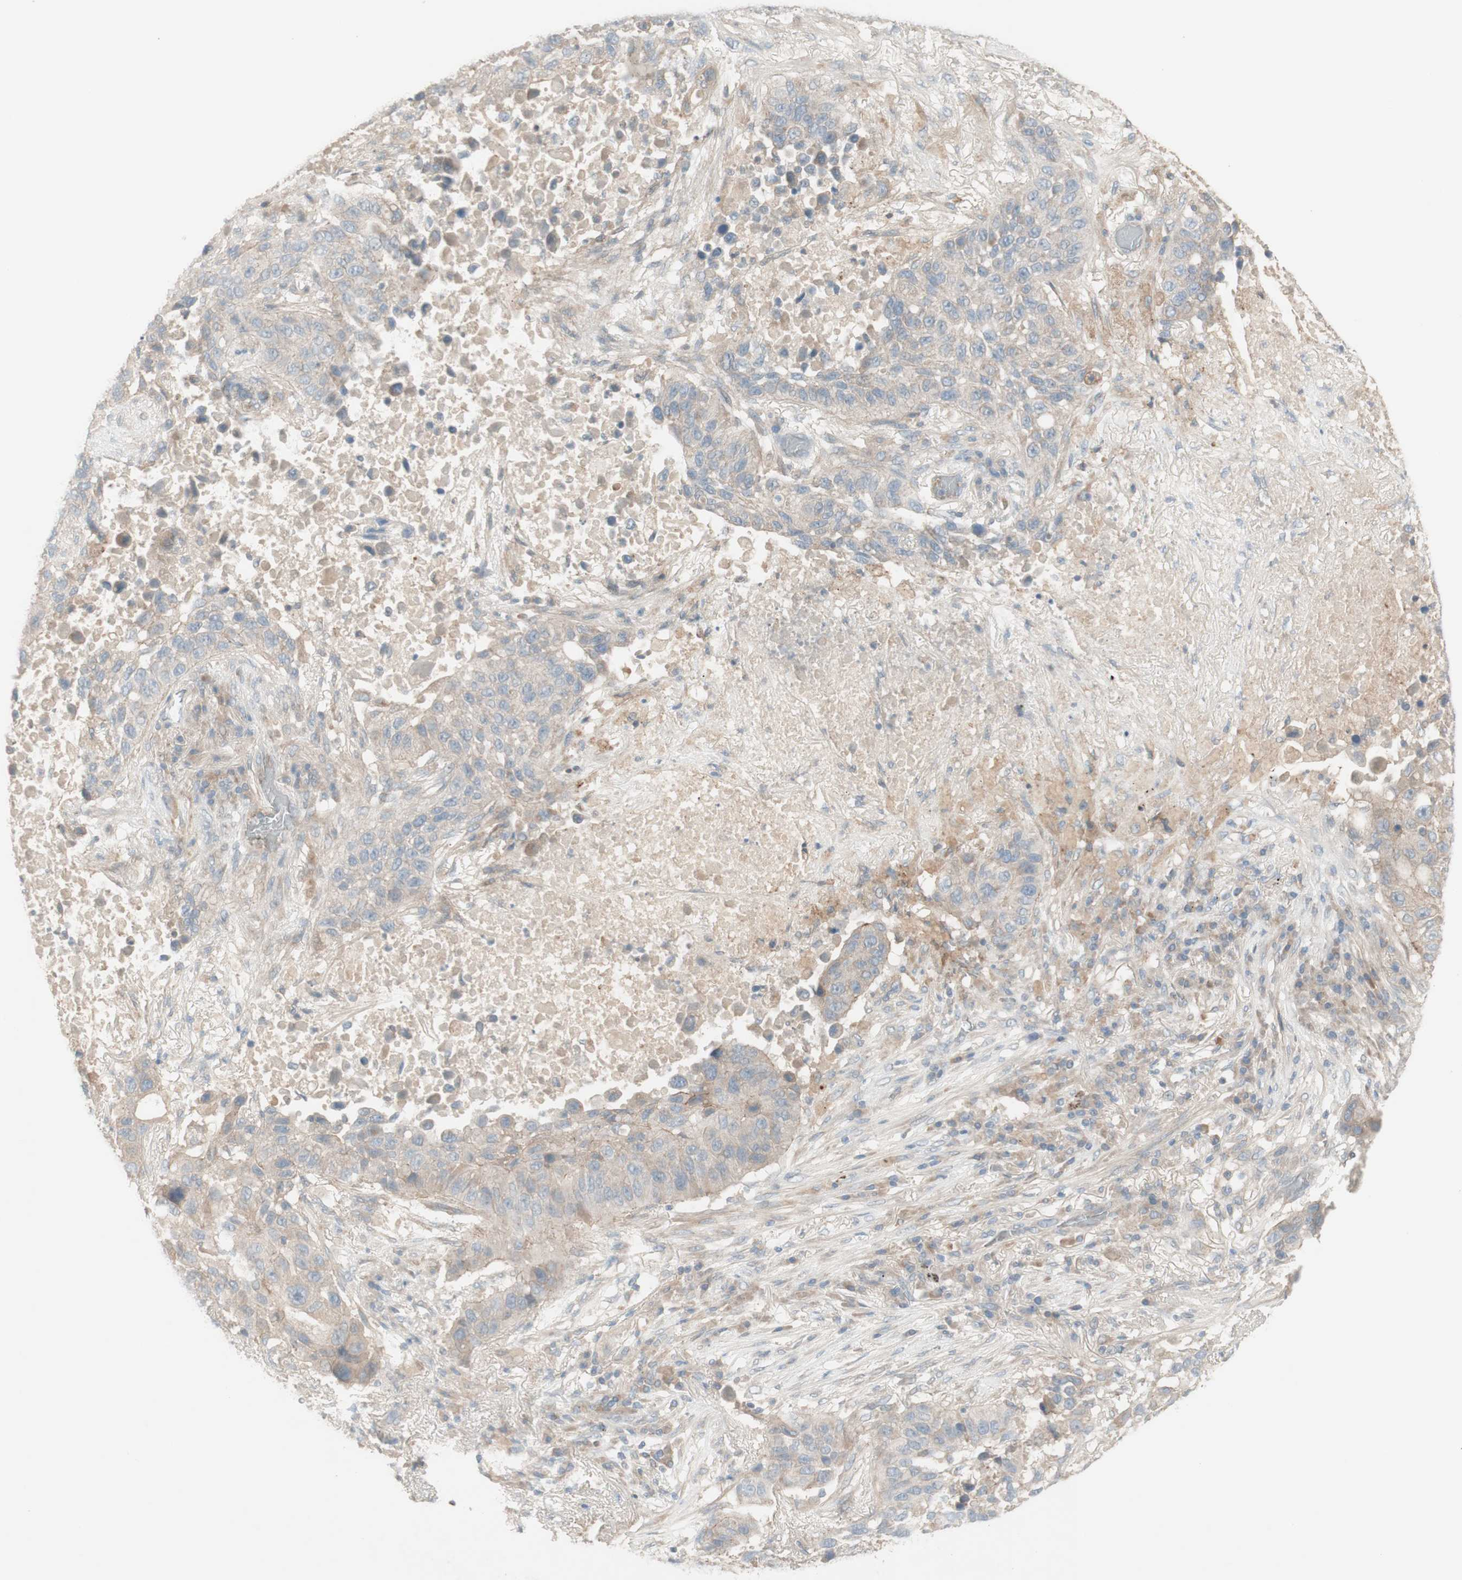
{"staining": {"intensity": "weak", "quantity": "<25%", "location": "cytoplasmic/membranous"}, "tissue": "lung cancer", "cell_type": "Tumor cells", "image_type": "cancer", "snomed": [{"axis": "morphology", "description": "Squamous cell carcinoma, NOS"}, {"axis": "topography", "description": "Lung"}], "caption": "Photomicrograph shows no significant protein positivity in tumor cells of lung cancer (squamous cell carcinoma).", "gene": "PTGER4", "patient": {"sex": "male", "age": 57}}